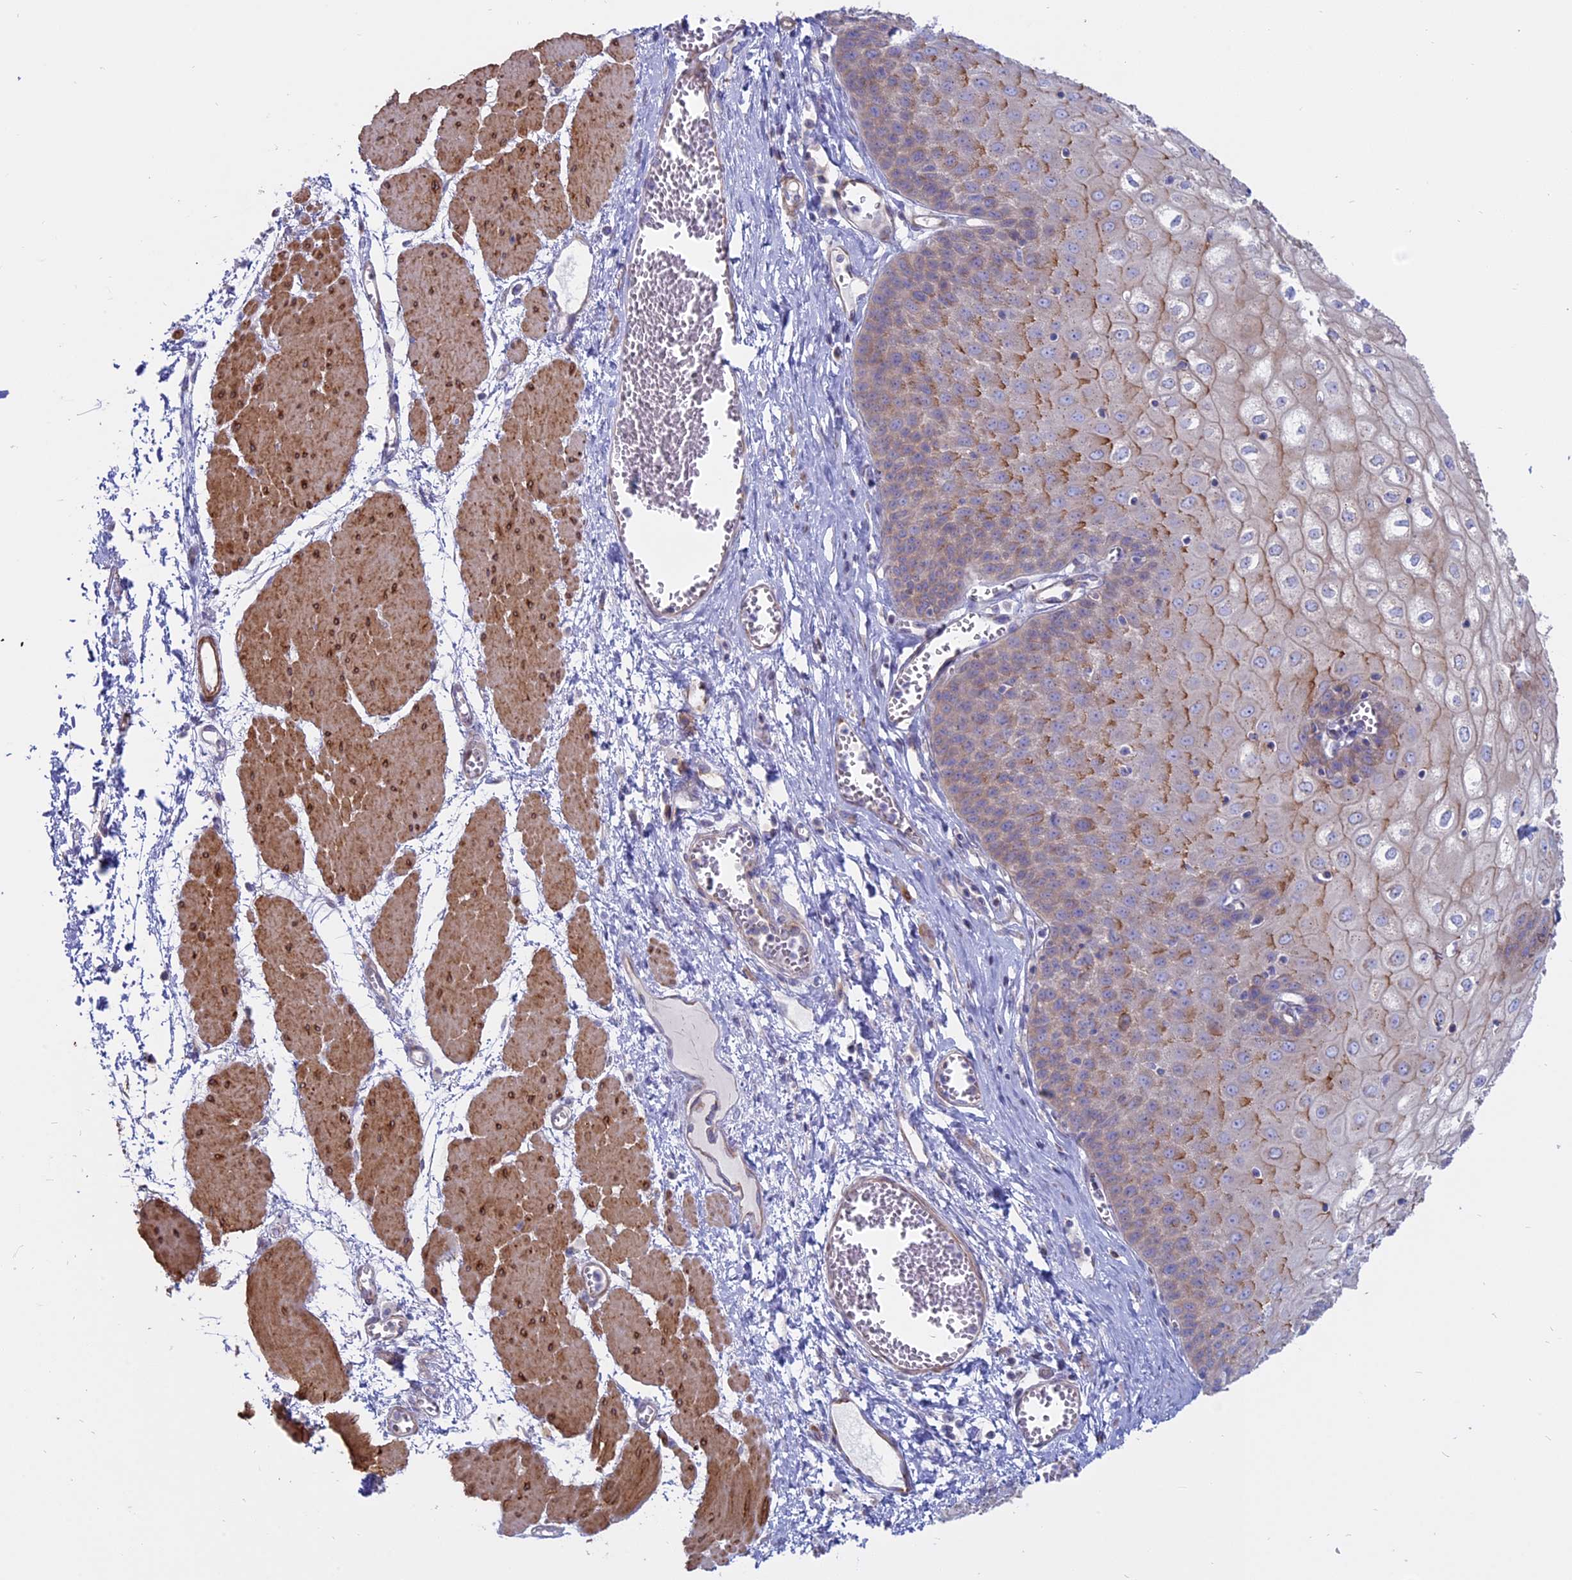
{"staining": {"intensity": "moderate", "quantity": "25%-75%", "location": "cytoplasmic/membranous"}, "tissue": "esophagus", "cell_type": "Squamous epithelial cells", "image_type": "normal", "snomed": [{"axis": "morphology", "description": "Normal tissue, NOS"}, {"axis": "topography", "description": "Esophagus"}], "caption": "Immunohistochemistry (IHC) histopathology image of benign esophagus: esophagus stained using IHC demonstrates medium levels of moderate protein expression localized specifically in the cytoplasmic/membranous of squamous epithelial cells, appearing as a cytoplasmic/membranous brown color.", "gene": "MYO5B", "patient": {"sex": "male", "age": 60}}